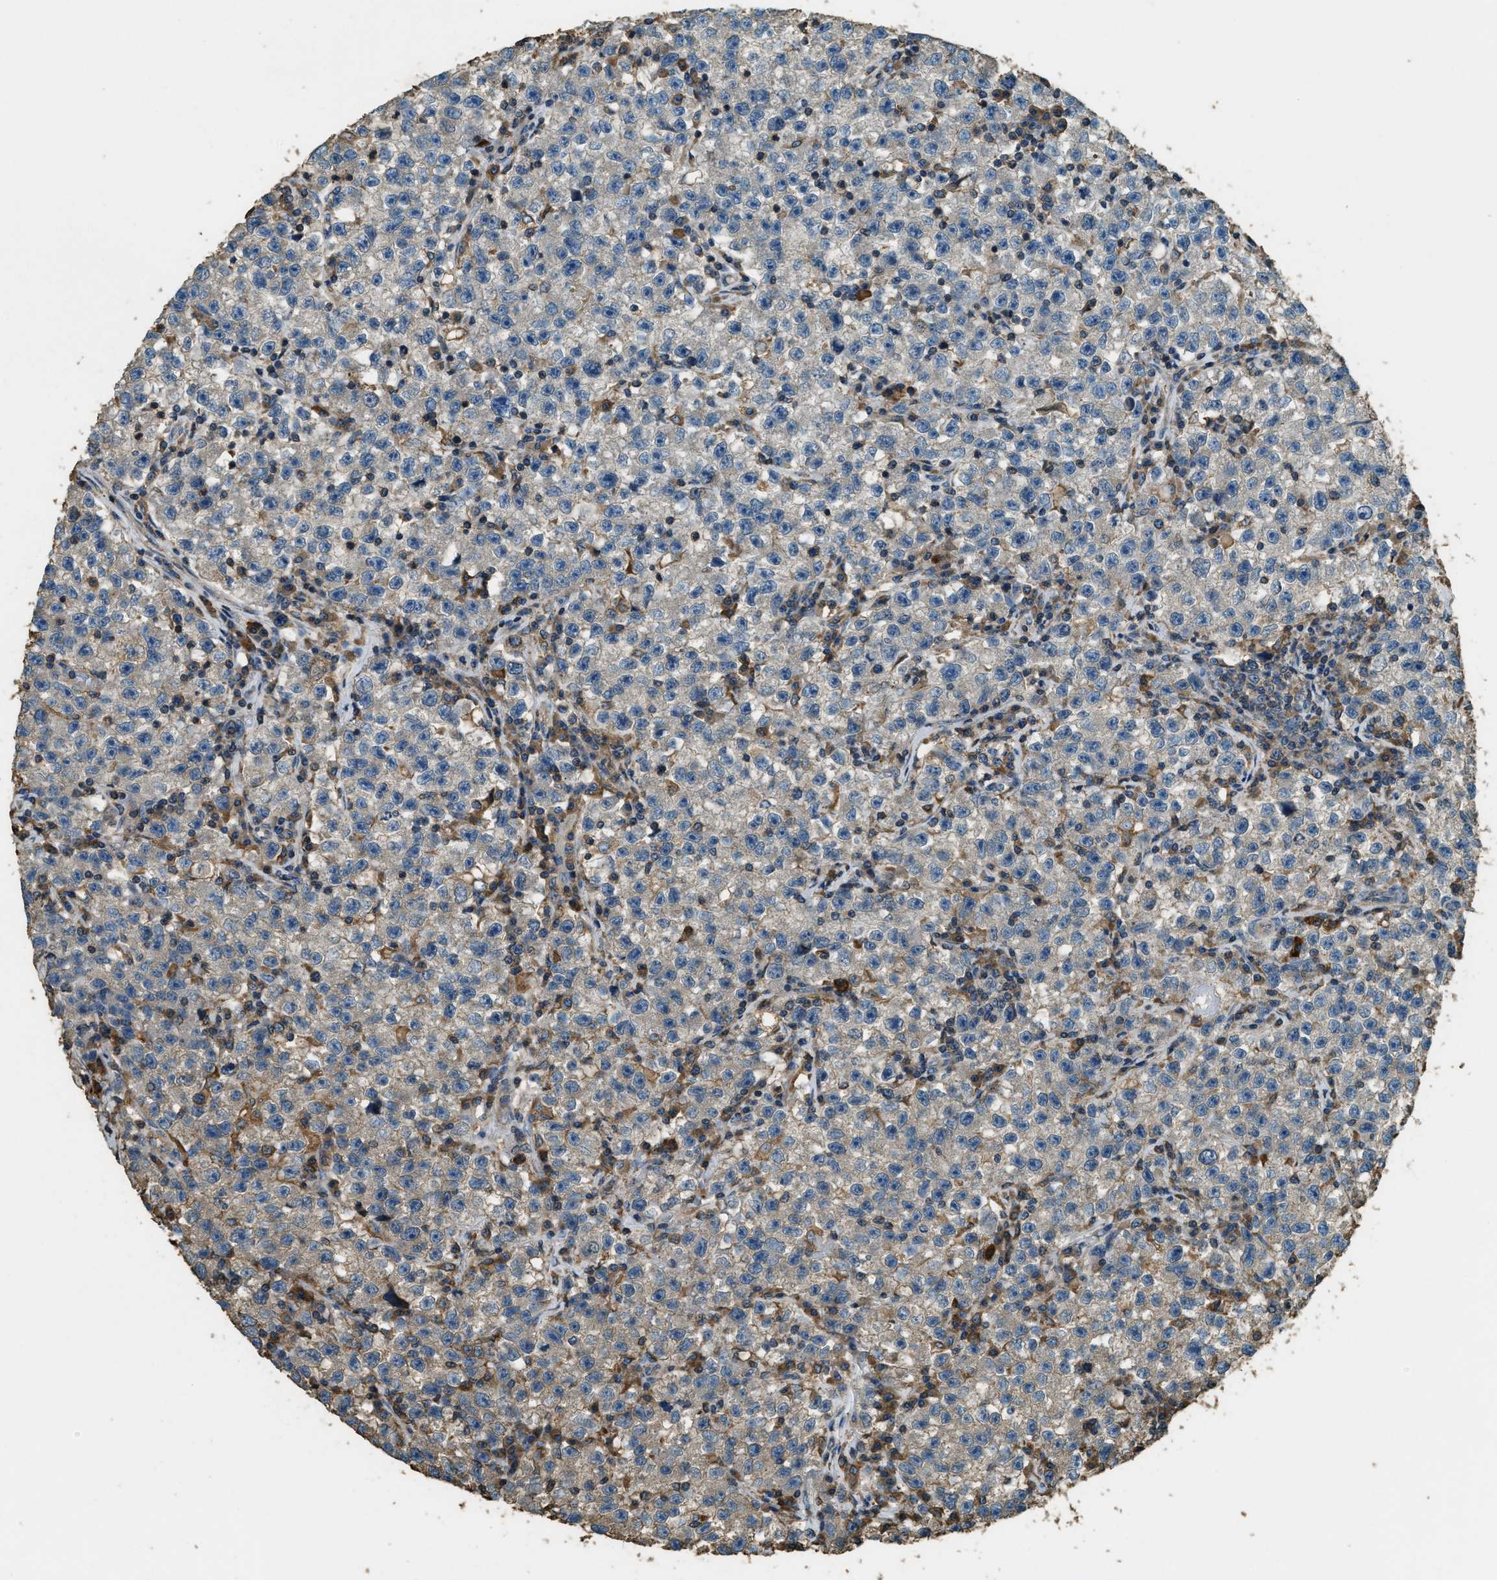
{"staining": {"intensity": "negative", "quantity": "none", "location": "none"}, "tissue": "testis cancer", "cell_type": "Tumor cells", "image_type": "cancer", "snomed": [{"axis": "morphology", "description": "Seminoma, NOS"}, {"axis": "topography", "description": "Testis"}], "caption": "An immunohistochemistry histopathology image of testis cancer is shown. There is no staining in tumor cells of testis cancer. (IHC, brightfield microscopy, high magnification).", "gene": "ERGIC1", "patient": {"sex": "male", "age": 22}}